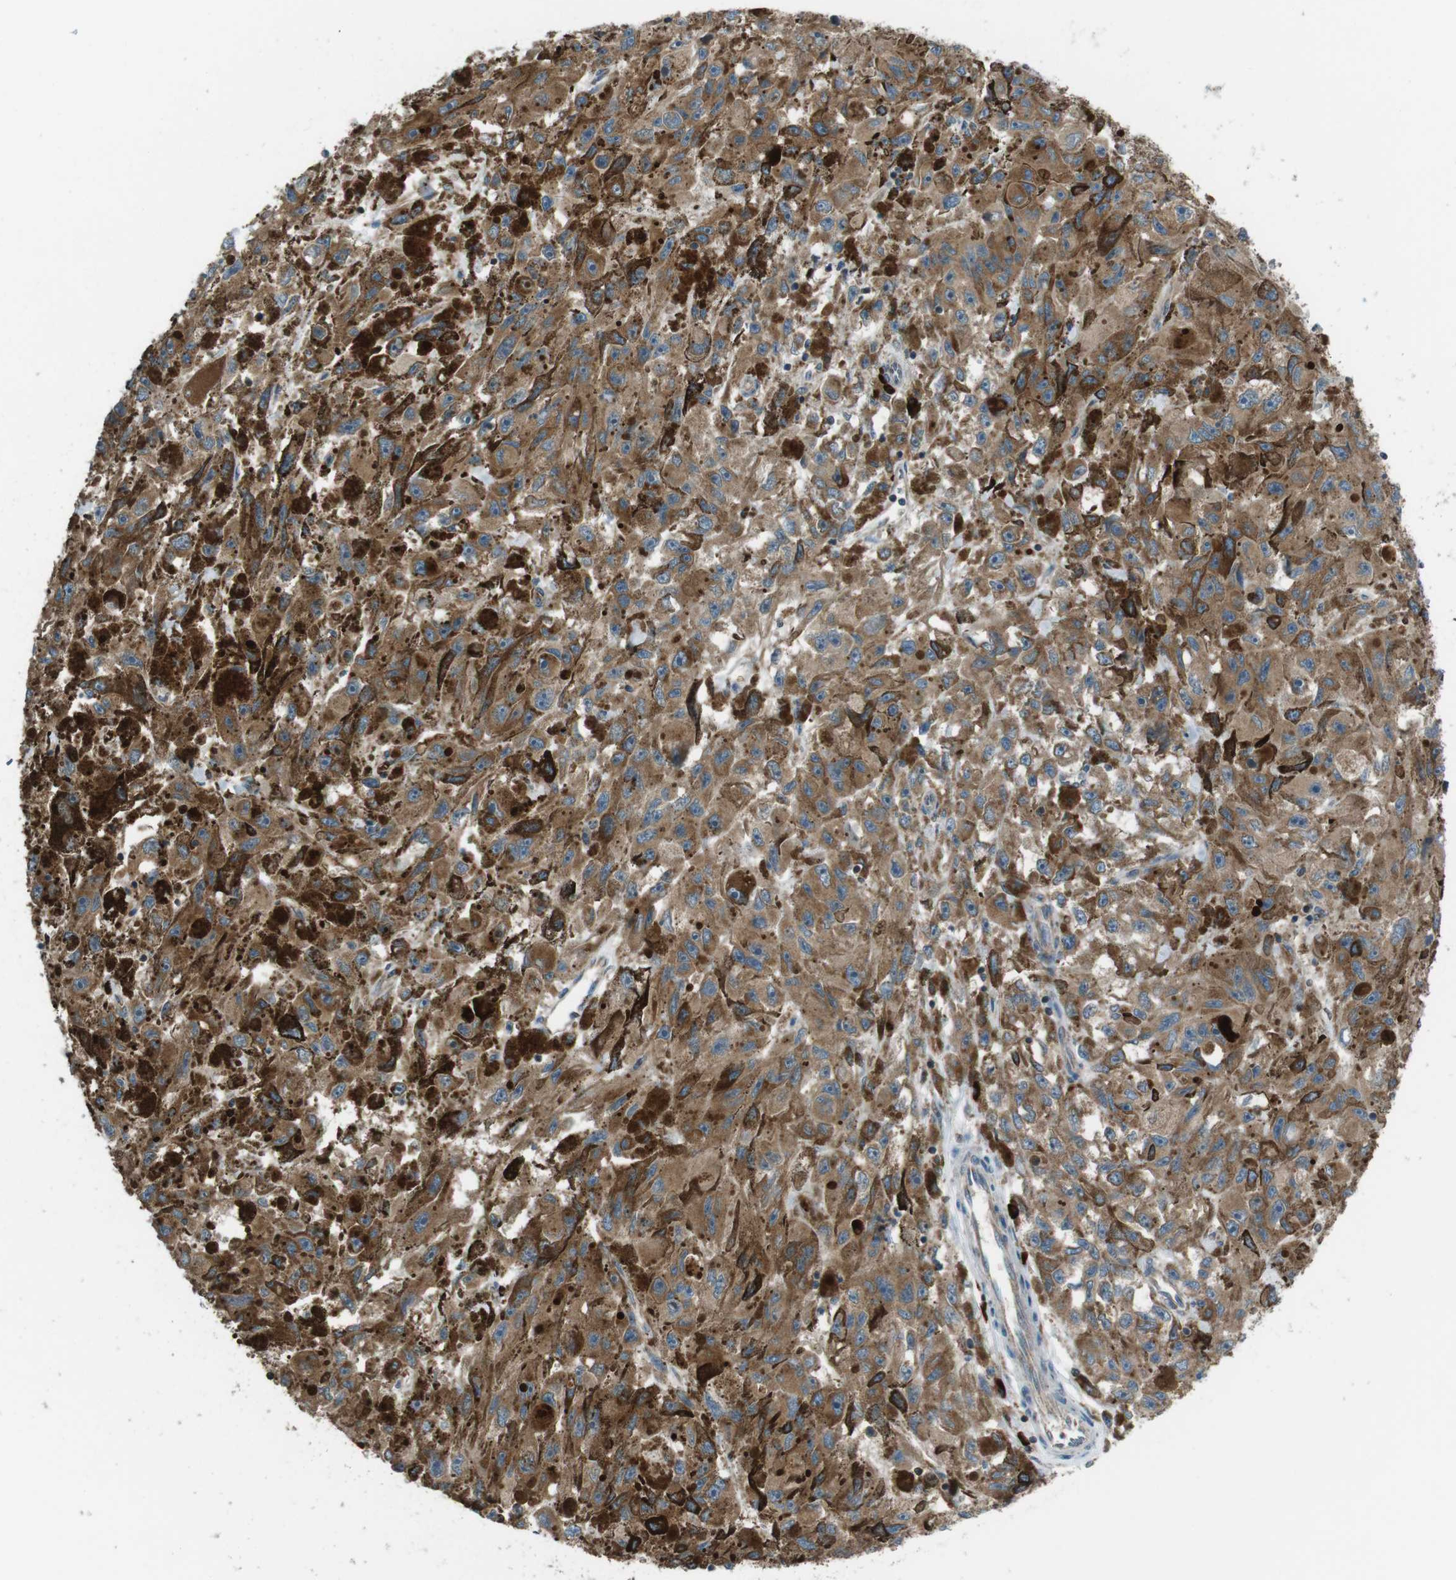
{"staining": {"intensity": "moderate", "quantity": ">75%", "location": "cytoplasmic/membranous"}, "tissue": "melanoma", "cell_type": "Tumor cells", "image_type": "cancer", "snomed": [{"axis": "morphology", "description": "Malignant melanoma, NOS"}, {"axis": "topography", "description": "Skin"}], "caption": "Moderate cytoplasmic/membranous positivity for a protein is present in about >75% of tumor cells of melanoma using immunohistochemistry (IHC).", "gene": "SSR3", "patient": {"sex": "female", "age": 104}}